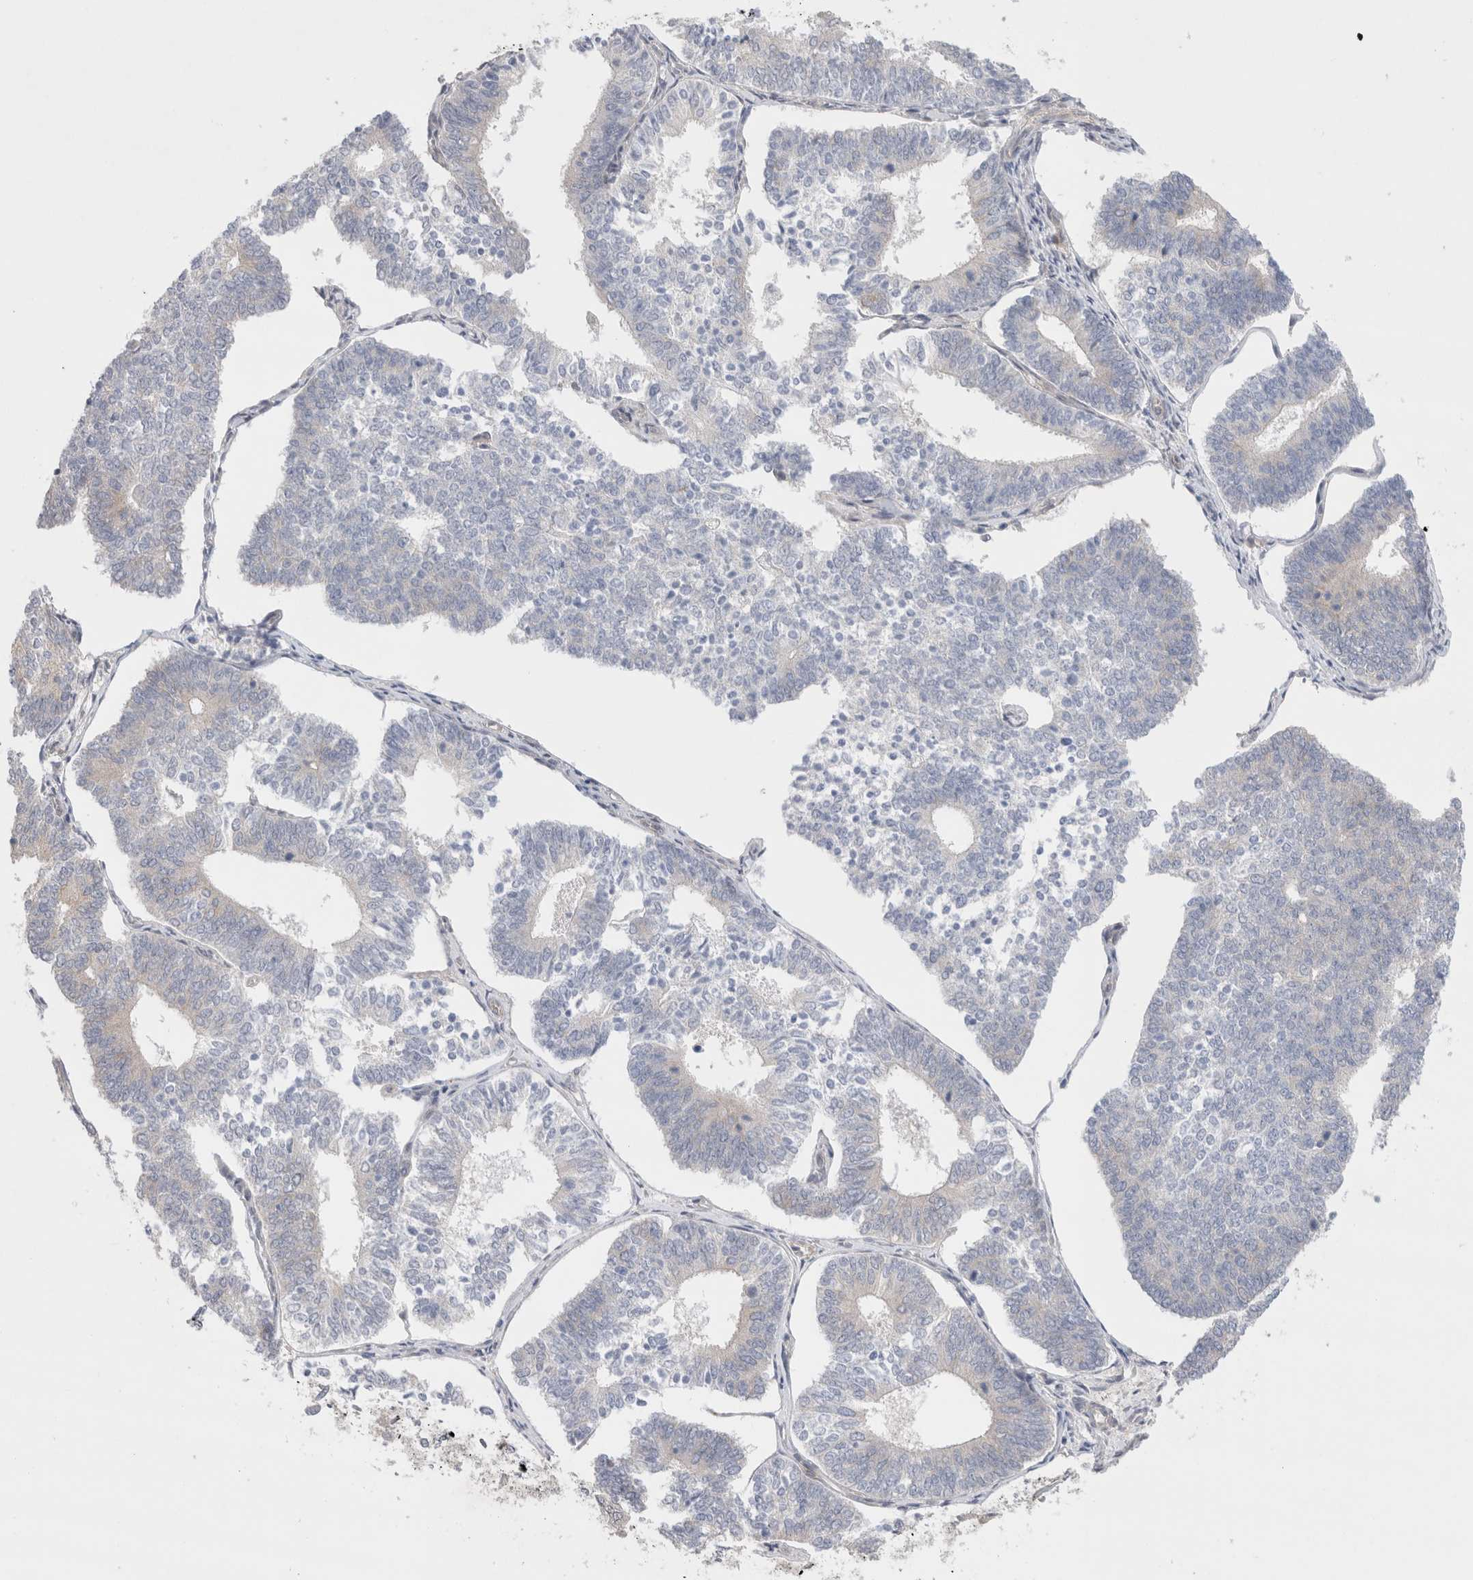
{"staining": {"intensity": "negative", "quantity": "none", "location": "none"}, "tissue": "endometrial cancer", "cell_type": "Tumor cells", "image_type": "cancer", "snomed": [{"axis": "morphology", "description": "Adenocarcinoma, NOS"}, {"axis": "topography", "description": "Endometrium"}], "caption": "A high-resolution histopathology image shows IHC staining of endometrial cancer, which reveals no significant positivity in tumor cells.", "gene": "BICD2", "patient": {"sex": "female", "age": 70}}